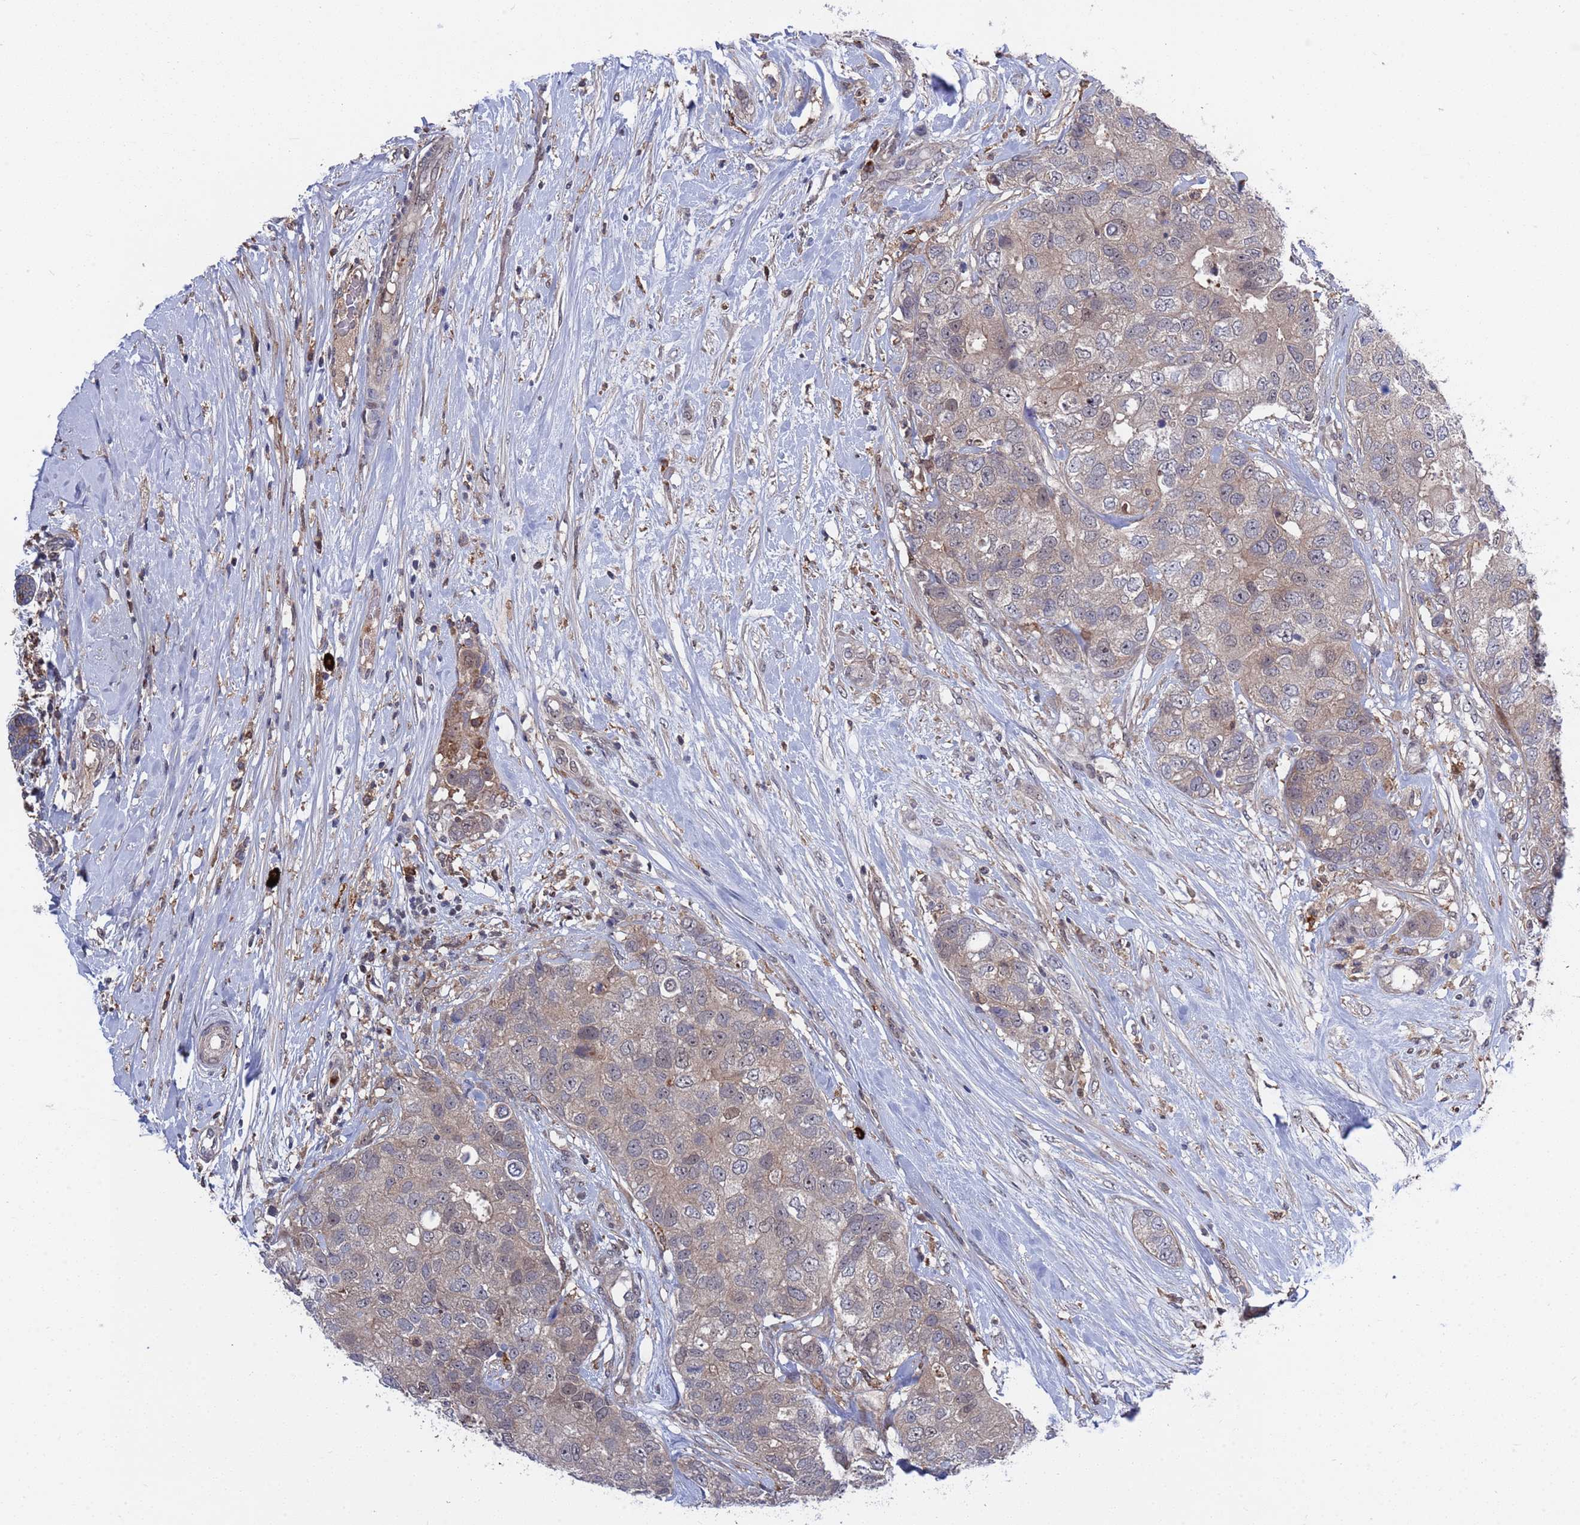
{"staining": {"intensity": "weak", "quantity": ">75%", "location": "cytoplasmic/membranous"}, "tissue": "breast cancer", "cell_type": "Tumor cells", "image_type": "cancer", "snomed": [{"axis": "morphology", "description": "Duct carcinoma"}, {"axis": "topography", "description": "Breast"}], "caption": "Breast cancer was stained to show a protein in brown. There is low levels of weak cytoplasmic/membranous expression in approximately >75% of tumor cells. (brown staining indicates protein expression, while blue staining denotes nuclei).", "gene": "TMBIM6", "patient": {"sex": "female", "age": 62}}